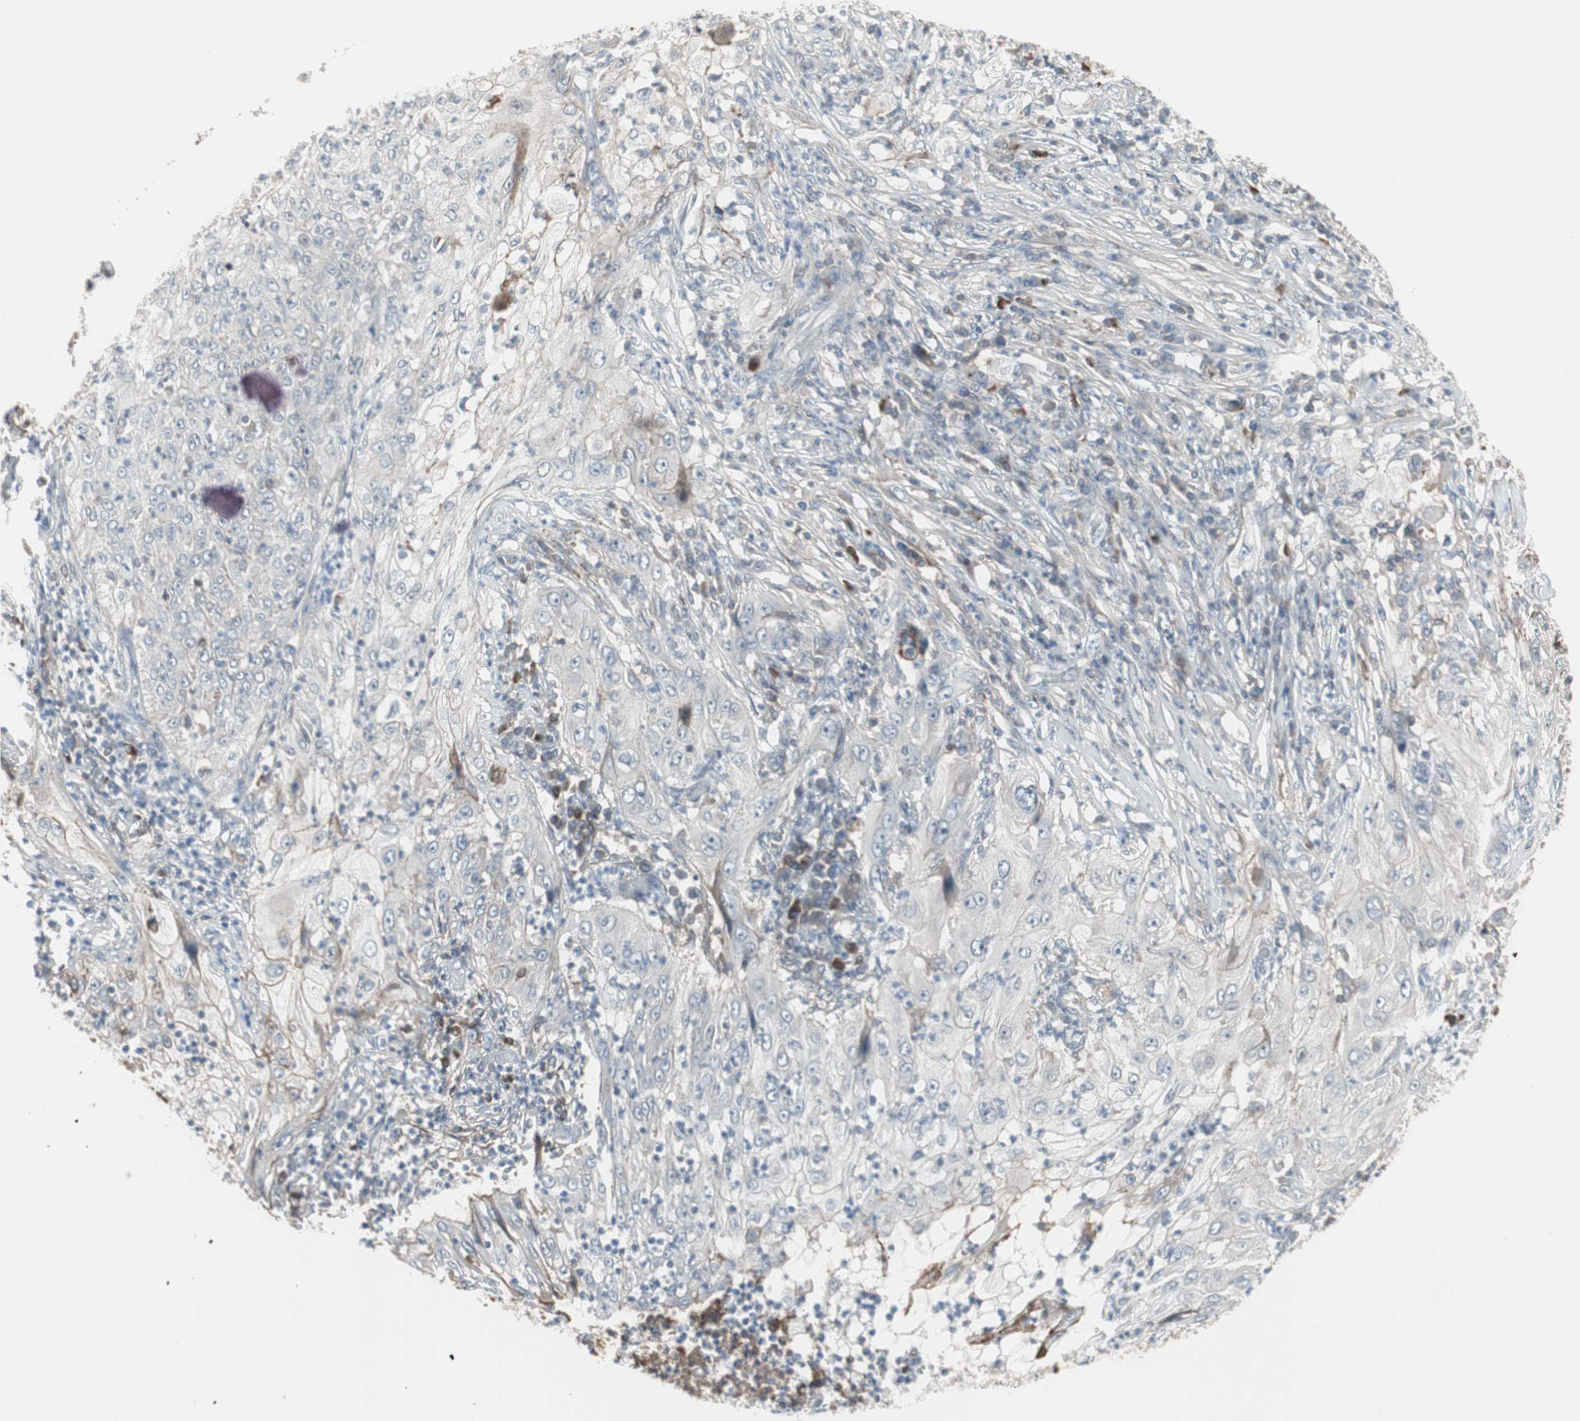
{"staining": {"intensity": "negative", "quantity": "none", "location": "none"}, "tissue": "lung cancer", "cell_type": "Tumor cells", "image_type": "cancer", "snomed": [{"axis": "morphology", "description": "Inflammation, NOS"}, {"axis": "morphology", "description": "Squamous cell carcinoma, NOS"}, {"axis": "topography", "description": "Lymph node"}, {"axis": "topography", "description": "Soft tissue"}, {"axis": "topography", "description": "Lung"}], "caption": "IHC photomicrograph of neoplastic tissue: human squamous cell carcinoma (lung) stained with DAB (3,3'-diaminobenzidine) reveals no significant protein positivity in tumor cells. (Brightfield microscopy of DAB immunohistochemistry (IHC) at high magnification).", "gene": "ZSCAN32", "patient": {"sex": "male", "age": 66}}